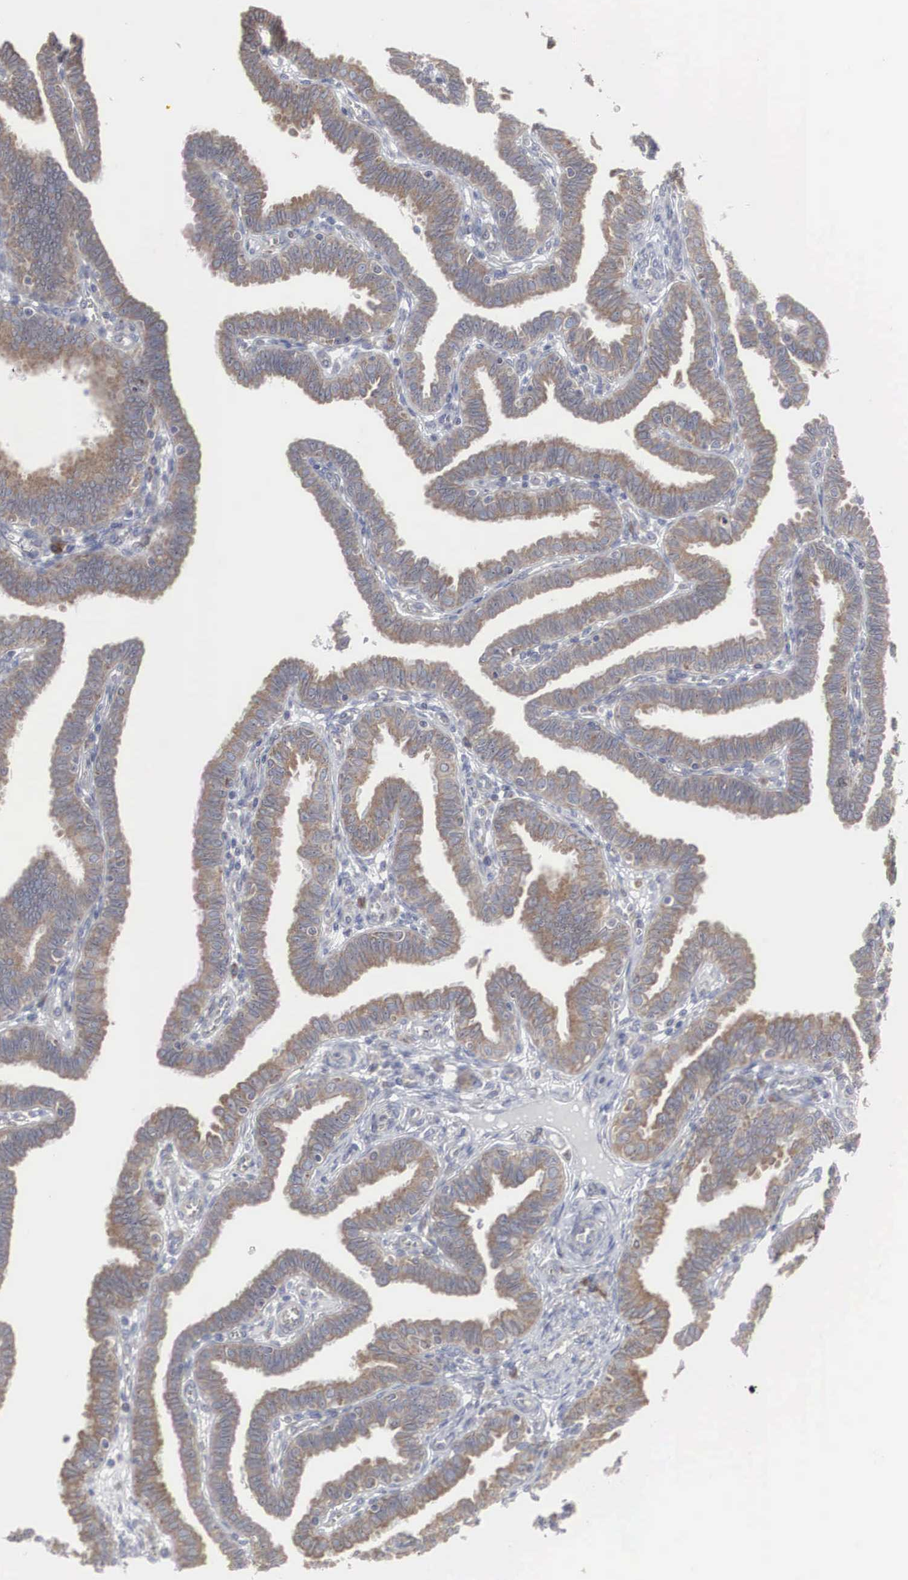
{"staining": {"intensity": "moderate", "quantity": ">75%", "location": "cytoplasmic/membranous"}, "tissue": "fallopian tube", "cell_type": "Glandular cells", "image_type": "normal", "snomed": [{"axis": "morphology", "description": "Normal tissue, NOS"}, {"axis": "topography", "description": "Fallopian tube"}], "caption": "Immunohistochemistry of normal fallopian tube displays medium levels of moderate cytoplasmic/membranous staining in about >75% of glandular cells.", "gene": "CTAGE15", "patient": {"sex": "female", "age": 41}}